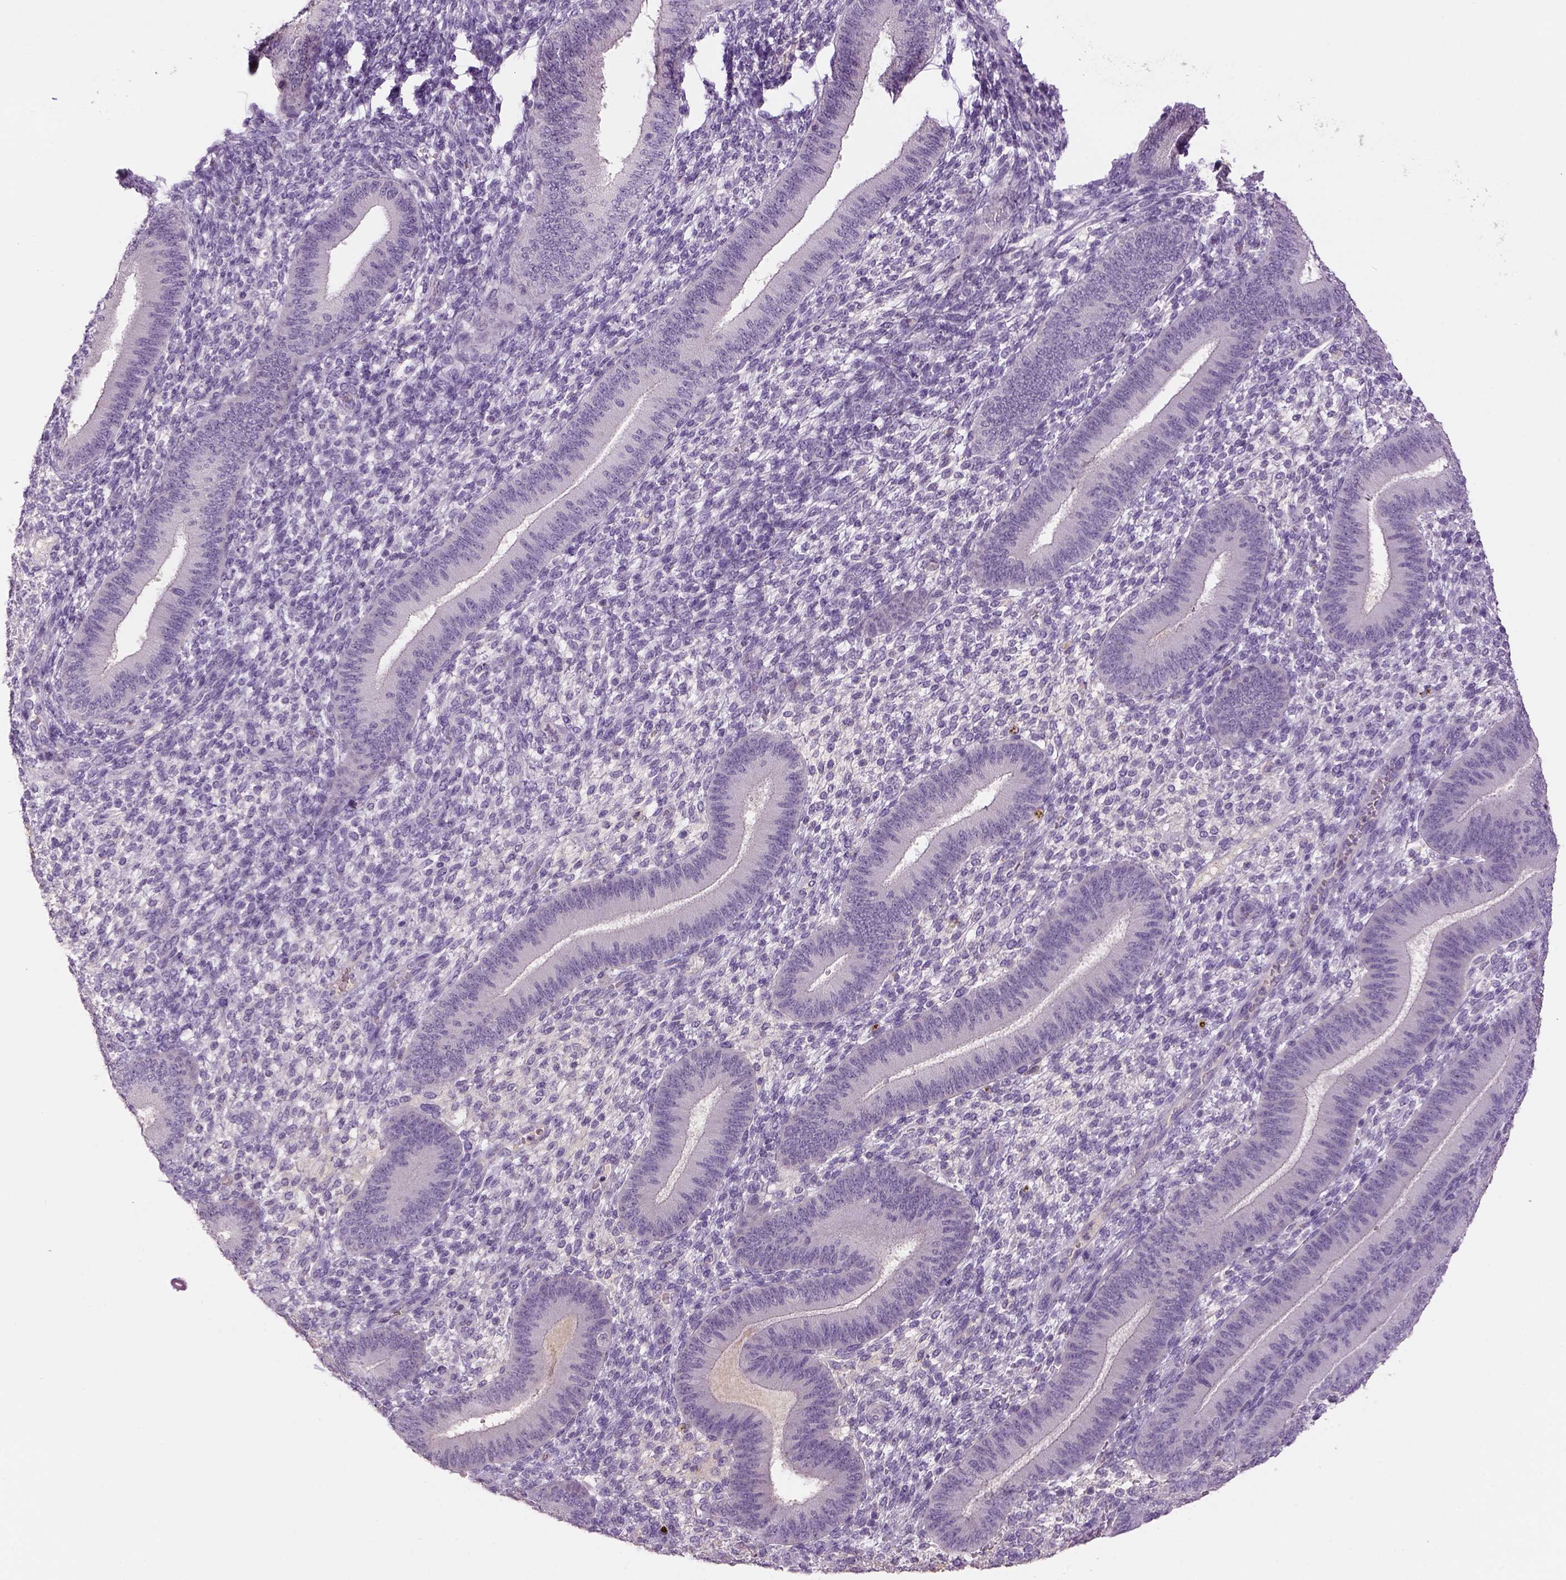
{"staining": {"intensity": "negative", "quantity": "none", "location": "none"}, "tissue": "endometrium", "cell_type": "Cells in endometrial stroma", "image_type": "normal", "snomed": [{"axis": "morphology", "description": "Normal tissue, NOS"}, {"axis": "topography", "description": "Endometrium"}], "caption": "This is a micrograph of immunohistochemistry (IHC) staining of normal endometrium, which shows no positivity in cells in endometrial stroma.", "gene": "DBH", "patient": {"sex": "female", "age": 39}}